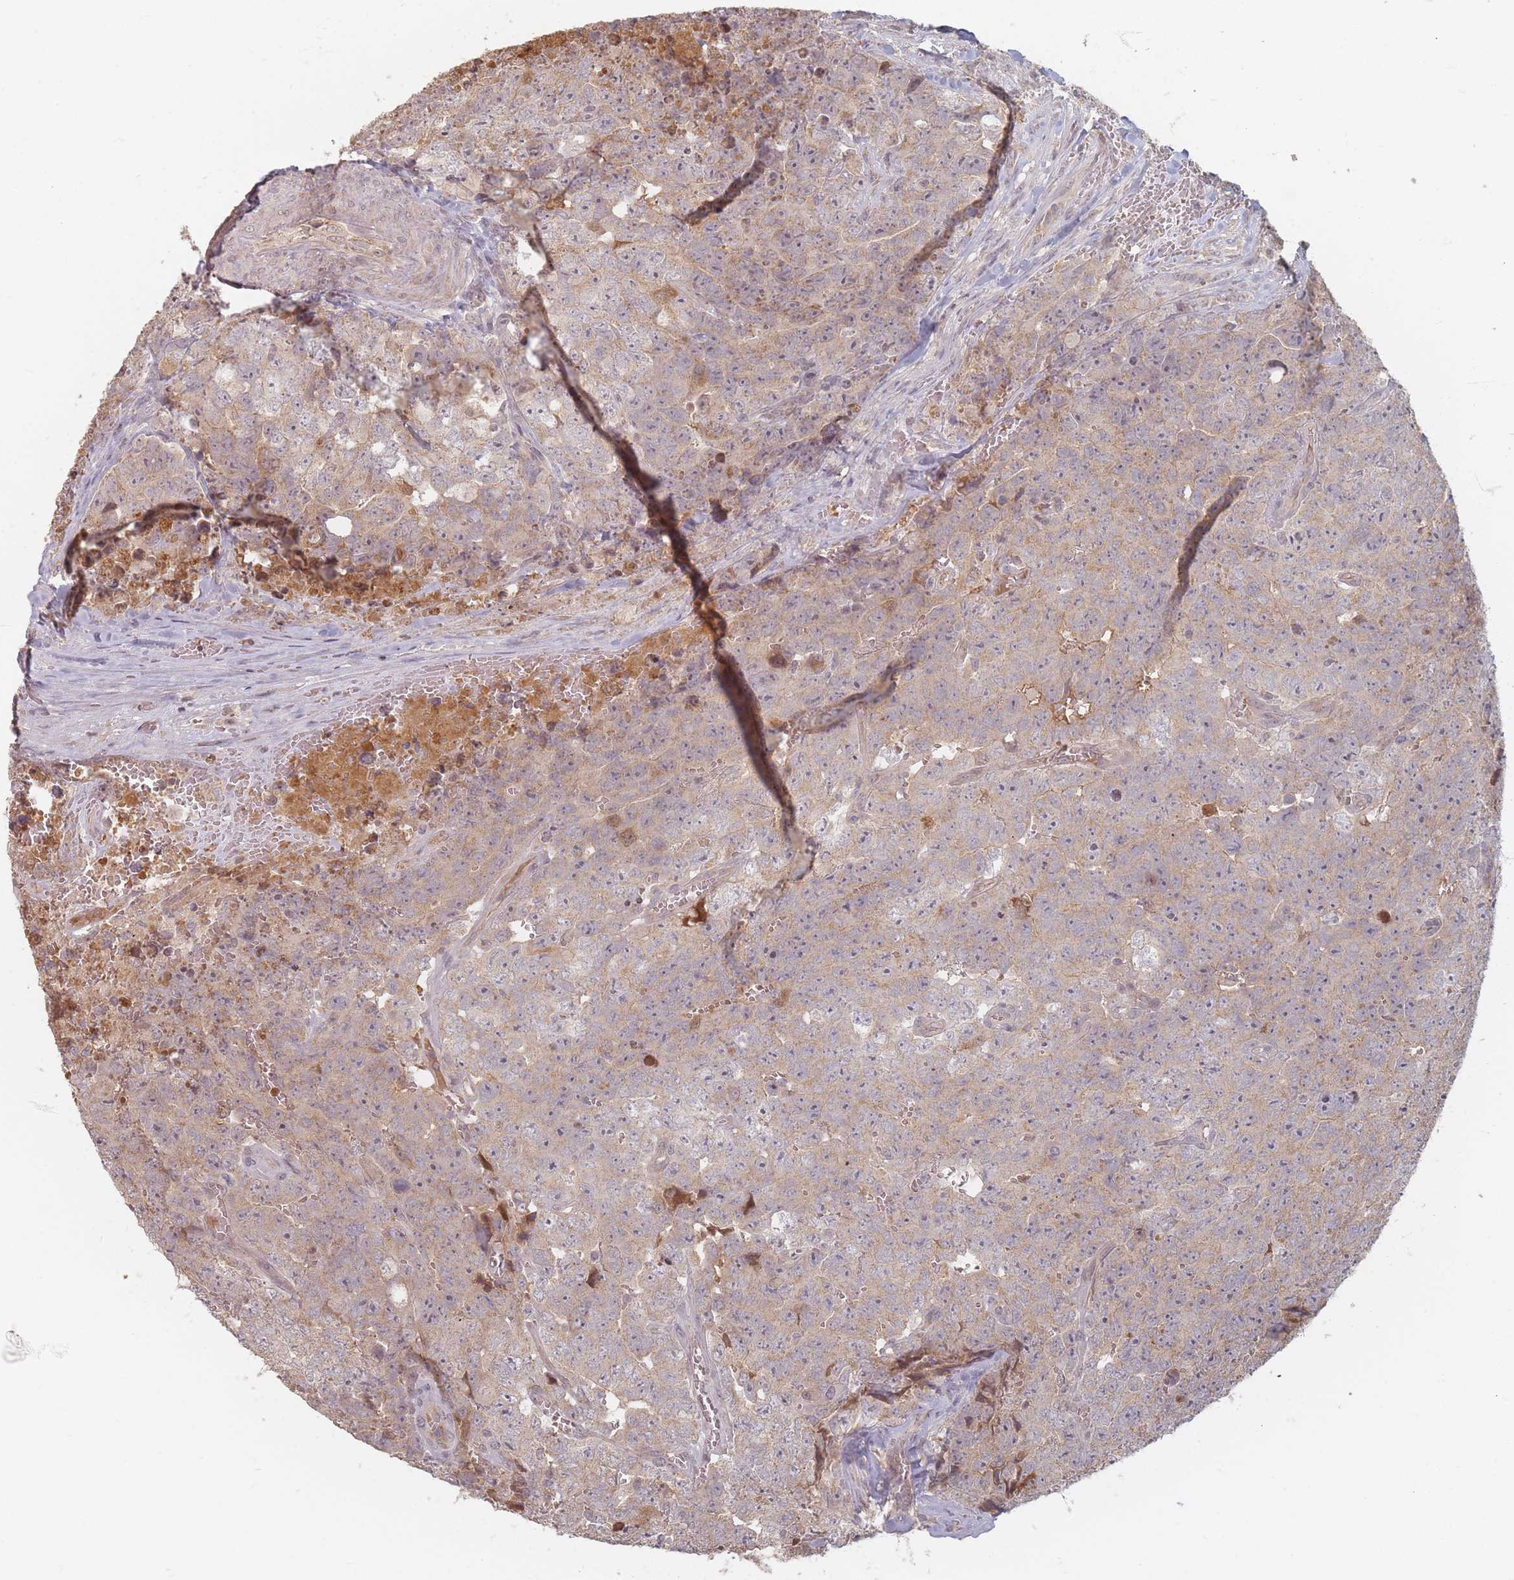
{"staining": {"intensity": "weak", "quantity": "25%-75%", "location": "cytoplasmic/membranous"}, "tissue": "testis cancer", "cell_type": "Tumor cells", "image_type": "cancer", "snomed": [{"axis": "morphology", "description": "Seminoma, NOS"}, {"axis": "morphology", "description": "Teratoma, malignant, NOS"}, {"axis": "topography", "description": "Testis"}], "caption": "Testis malignant teratoma tissue displays weak cytoplasmic/membranous expression in approximately 25%-75% of tumor cells", "gene": "OR2M4", "patient": {"sex": "male", "age": 34}}